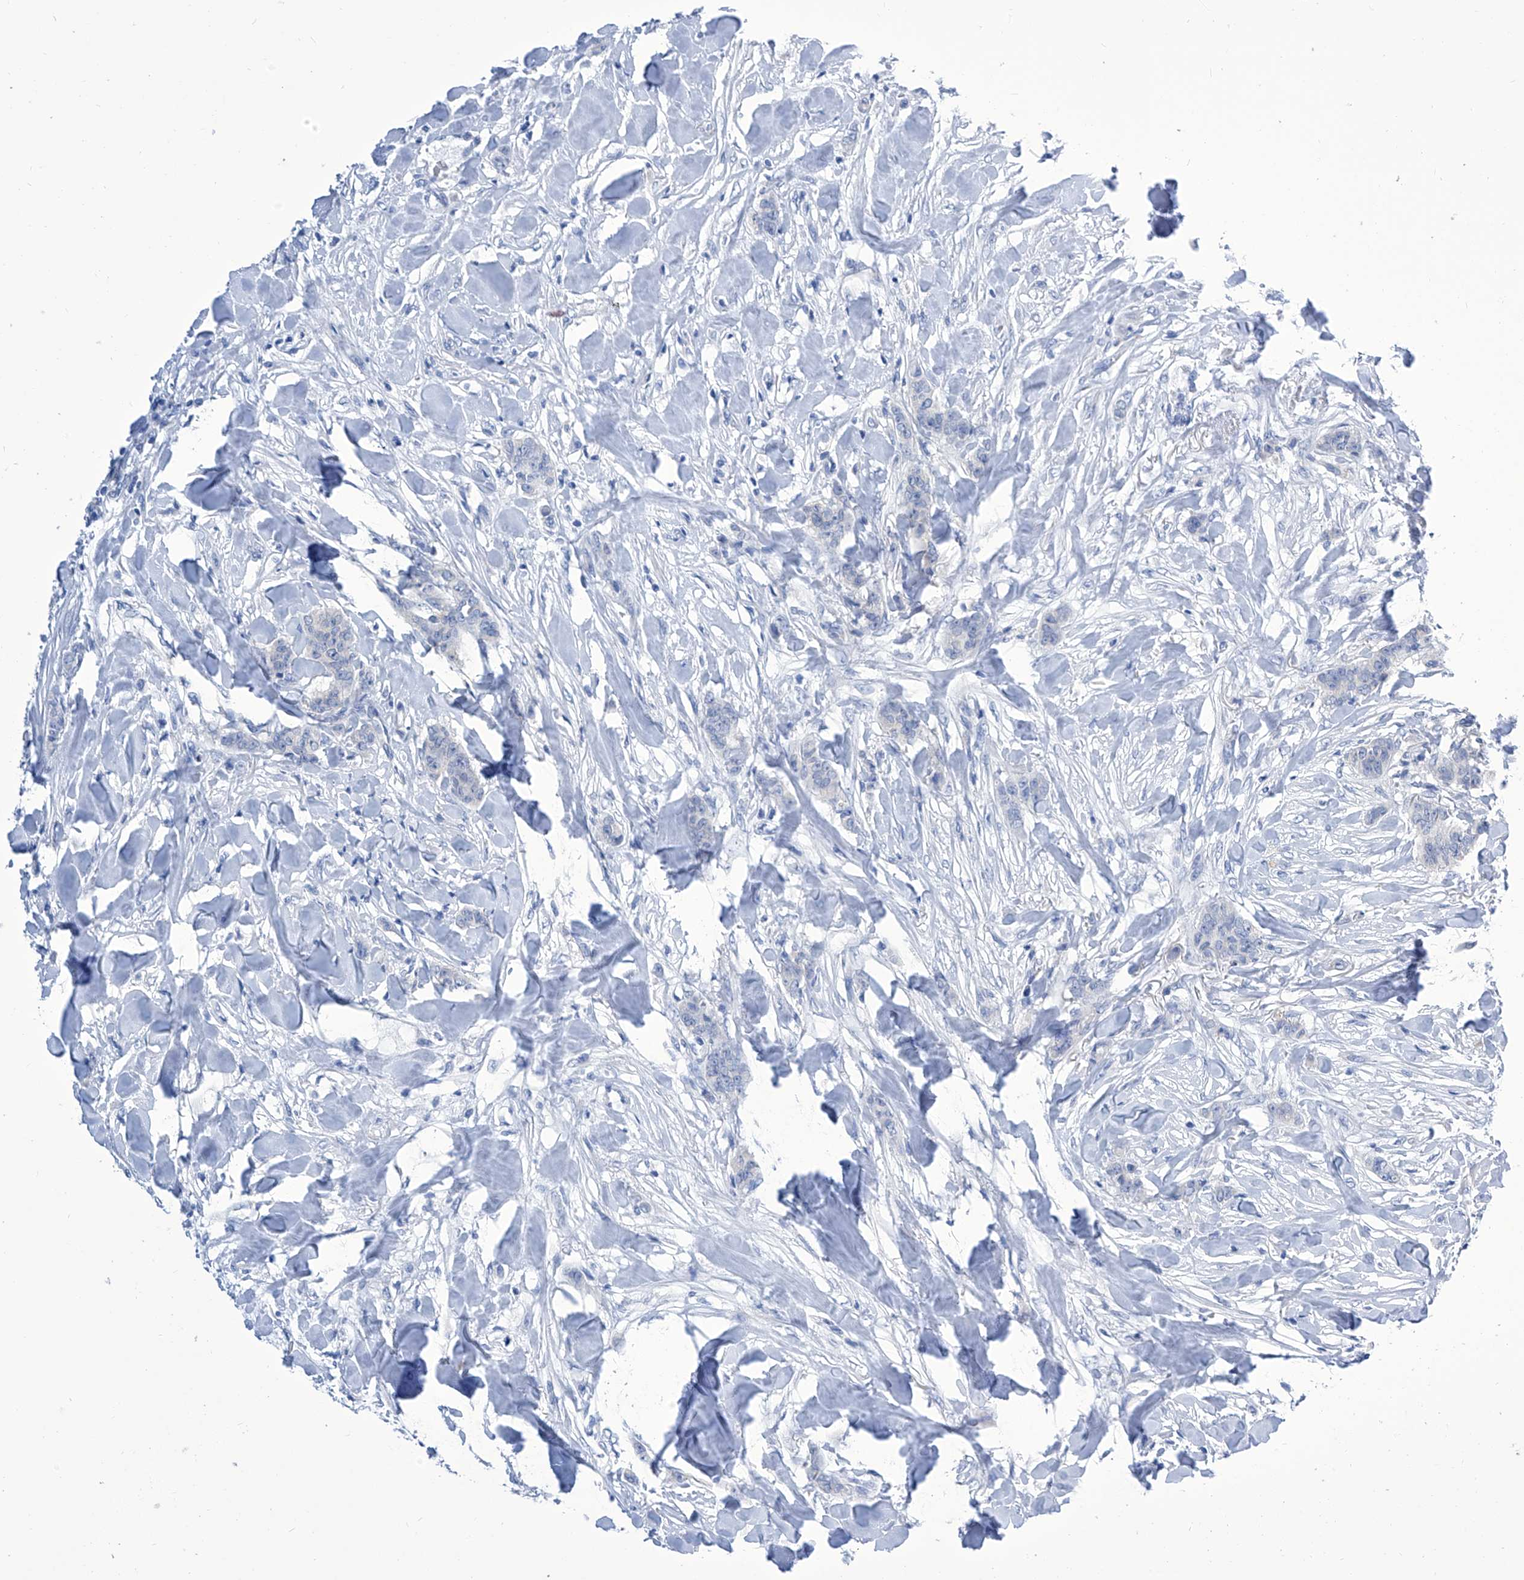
{"staining": {"intensity": "negative", "quantity": "none", "location": "none"}, "tissue": "breast cancer", "cell_type": "Tumor cells", "image_type": "cancer", "snomed": [{"axis": "morphology", "description": "Duct carcinoma"}, {"axis": "topography", "description": "Breast"}], "caption": "Histopathology image shows no significant protein staining in tumor cells of invasive ductal carcinoma (breast).", "gene": "IMPA2", "patient": {"sex": "female", "age": 40}}